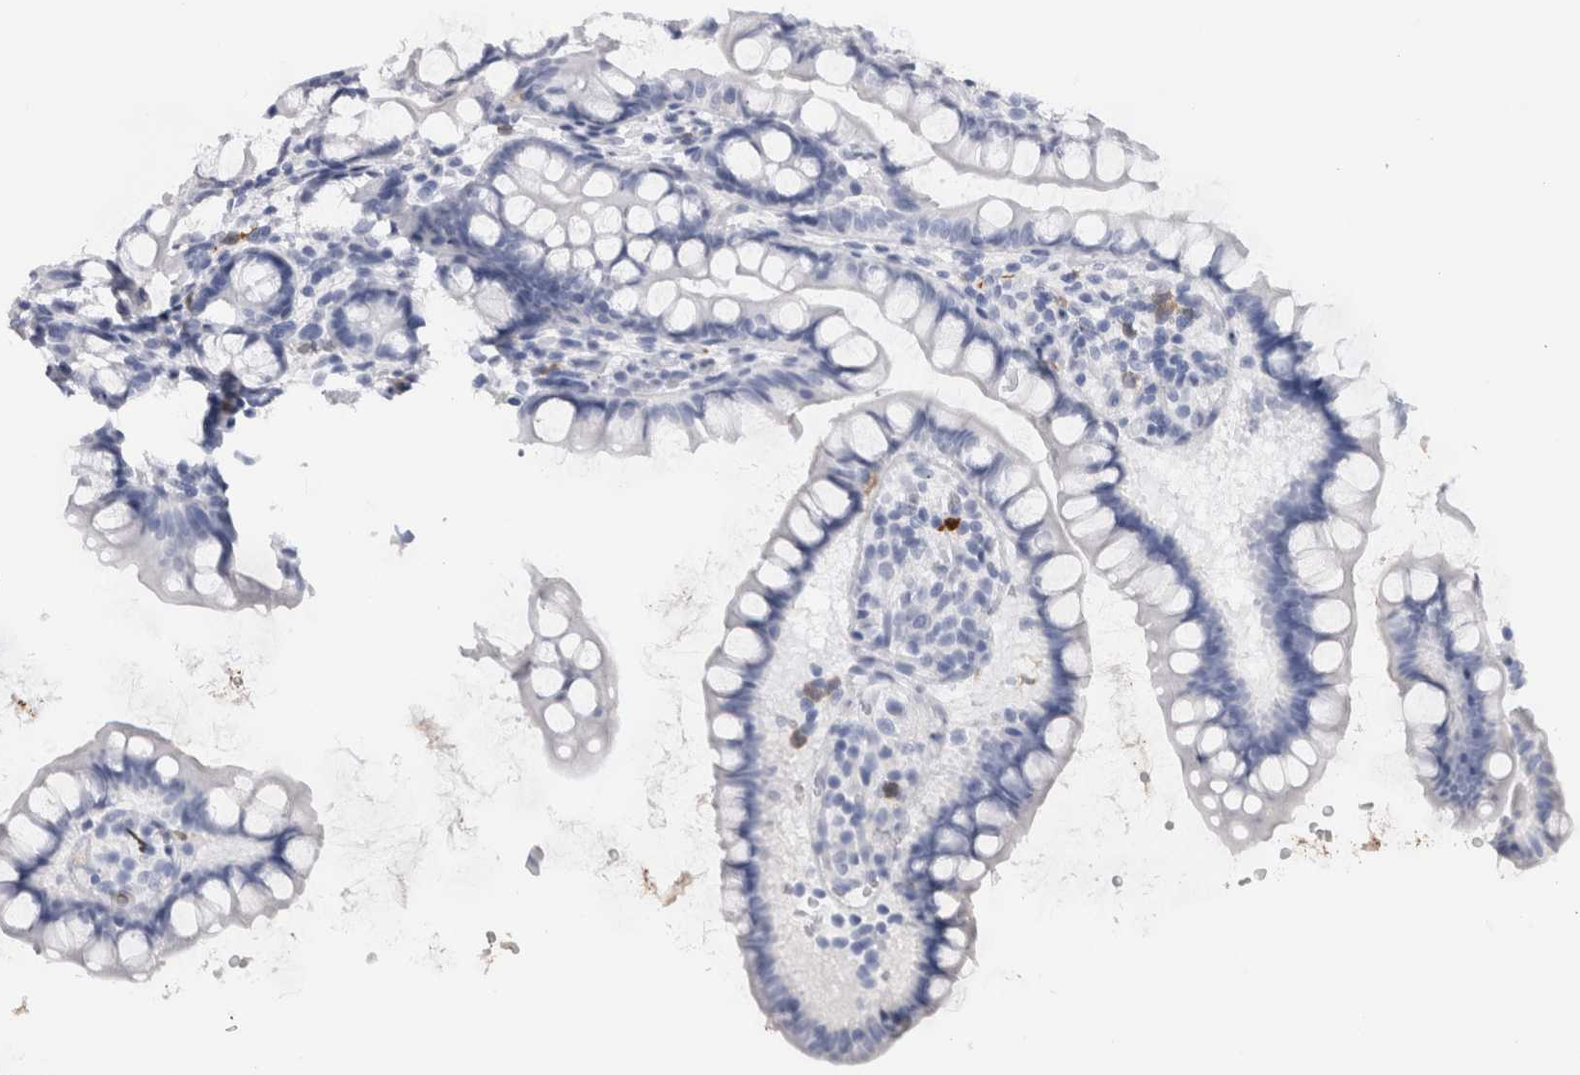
{"staining": {"intensity": "negative", "quantity": "none", "location": "none"}, "tissue": "small intestine", "cell_type": "Glandular cells", "image_type": "normal", "snomed": [{"axis": "morphology", "description": "Normal tissue, NOS"}, {"axis": "topography", "description": "Smooth muscle"}, {"axis": "topography", "description": "Small intestine"}], "caption": "Protein analysis of unremarkable small intestine exhibits no significant positivity in glandular cells. (Immunohistochemistry (ihc), brightfield microscopy, high magnification).", "gene": "S100A8", "patient": {"sex": "female", "age": 84}}